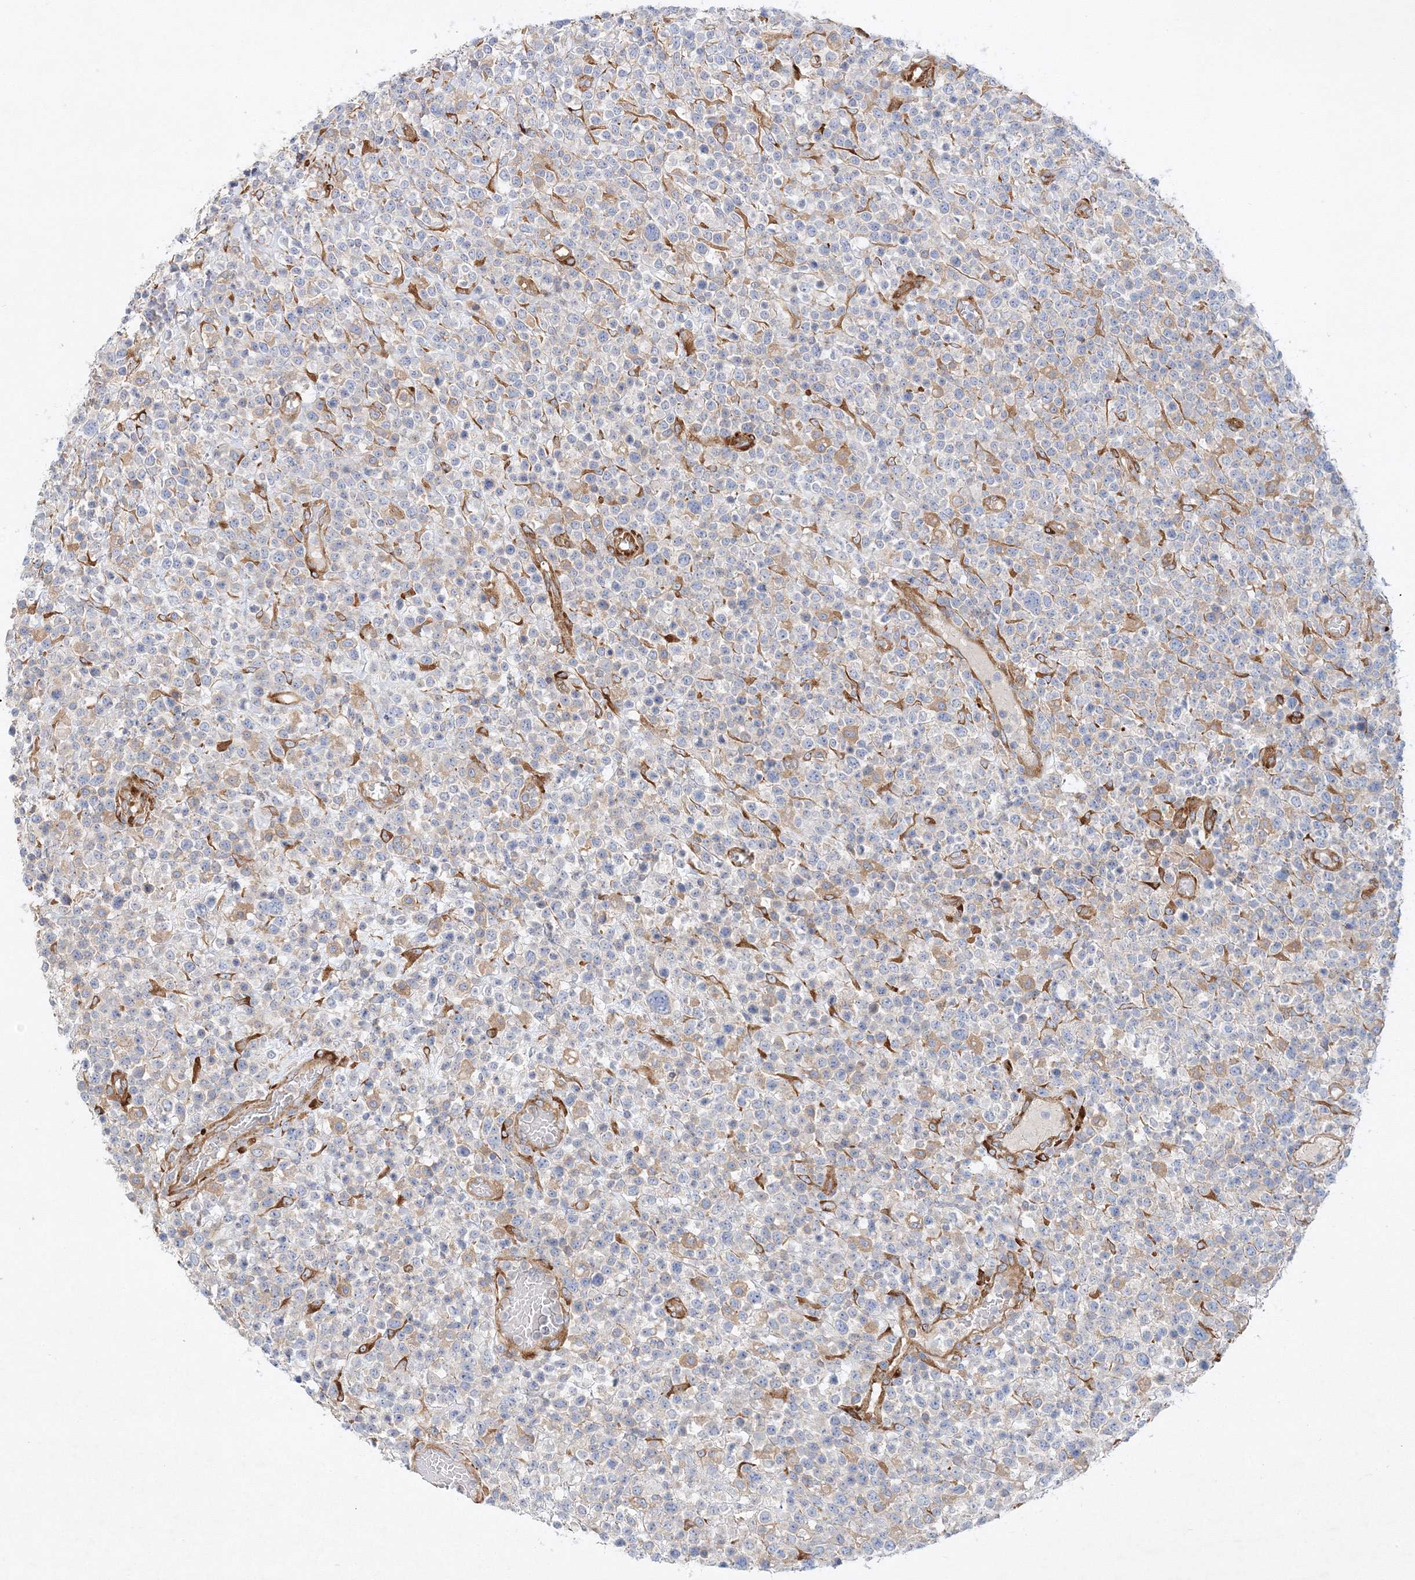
{"staining": {"intensity": "weak", "quantity": "<25%", "location": "cytoplasmic/membranous"}, "tissue": "lymphoma", "cell_type": "Tumor cells", "image_type": "cancer", "snomed": [{"axis": "morphology", "description": "Malignant lymphoma, non-Hodgkin's type, High grade"}, {"axis": "topography", "description": "Colon"}], "caption": "Immunohistochemistry (IHC) micrograph of human lymphoma stained for a protein (brown), which reveals no expression in tumor cells.", "gene": "ZFYVE16", "patient": {"sex": "female", "age": 53}}